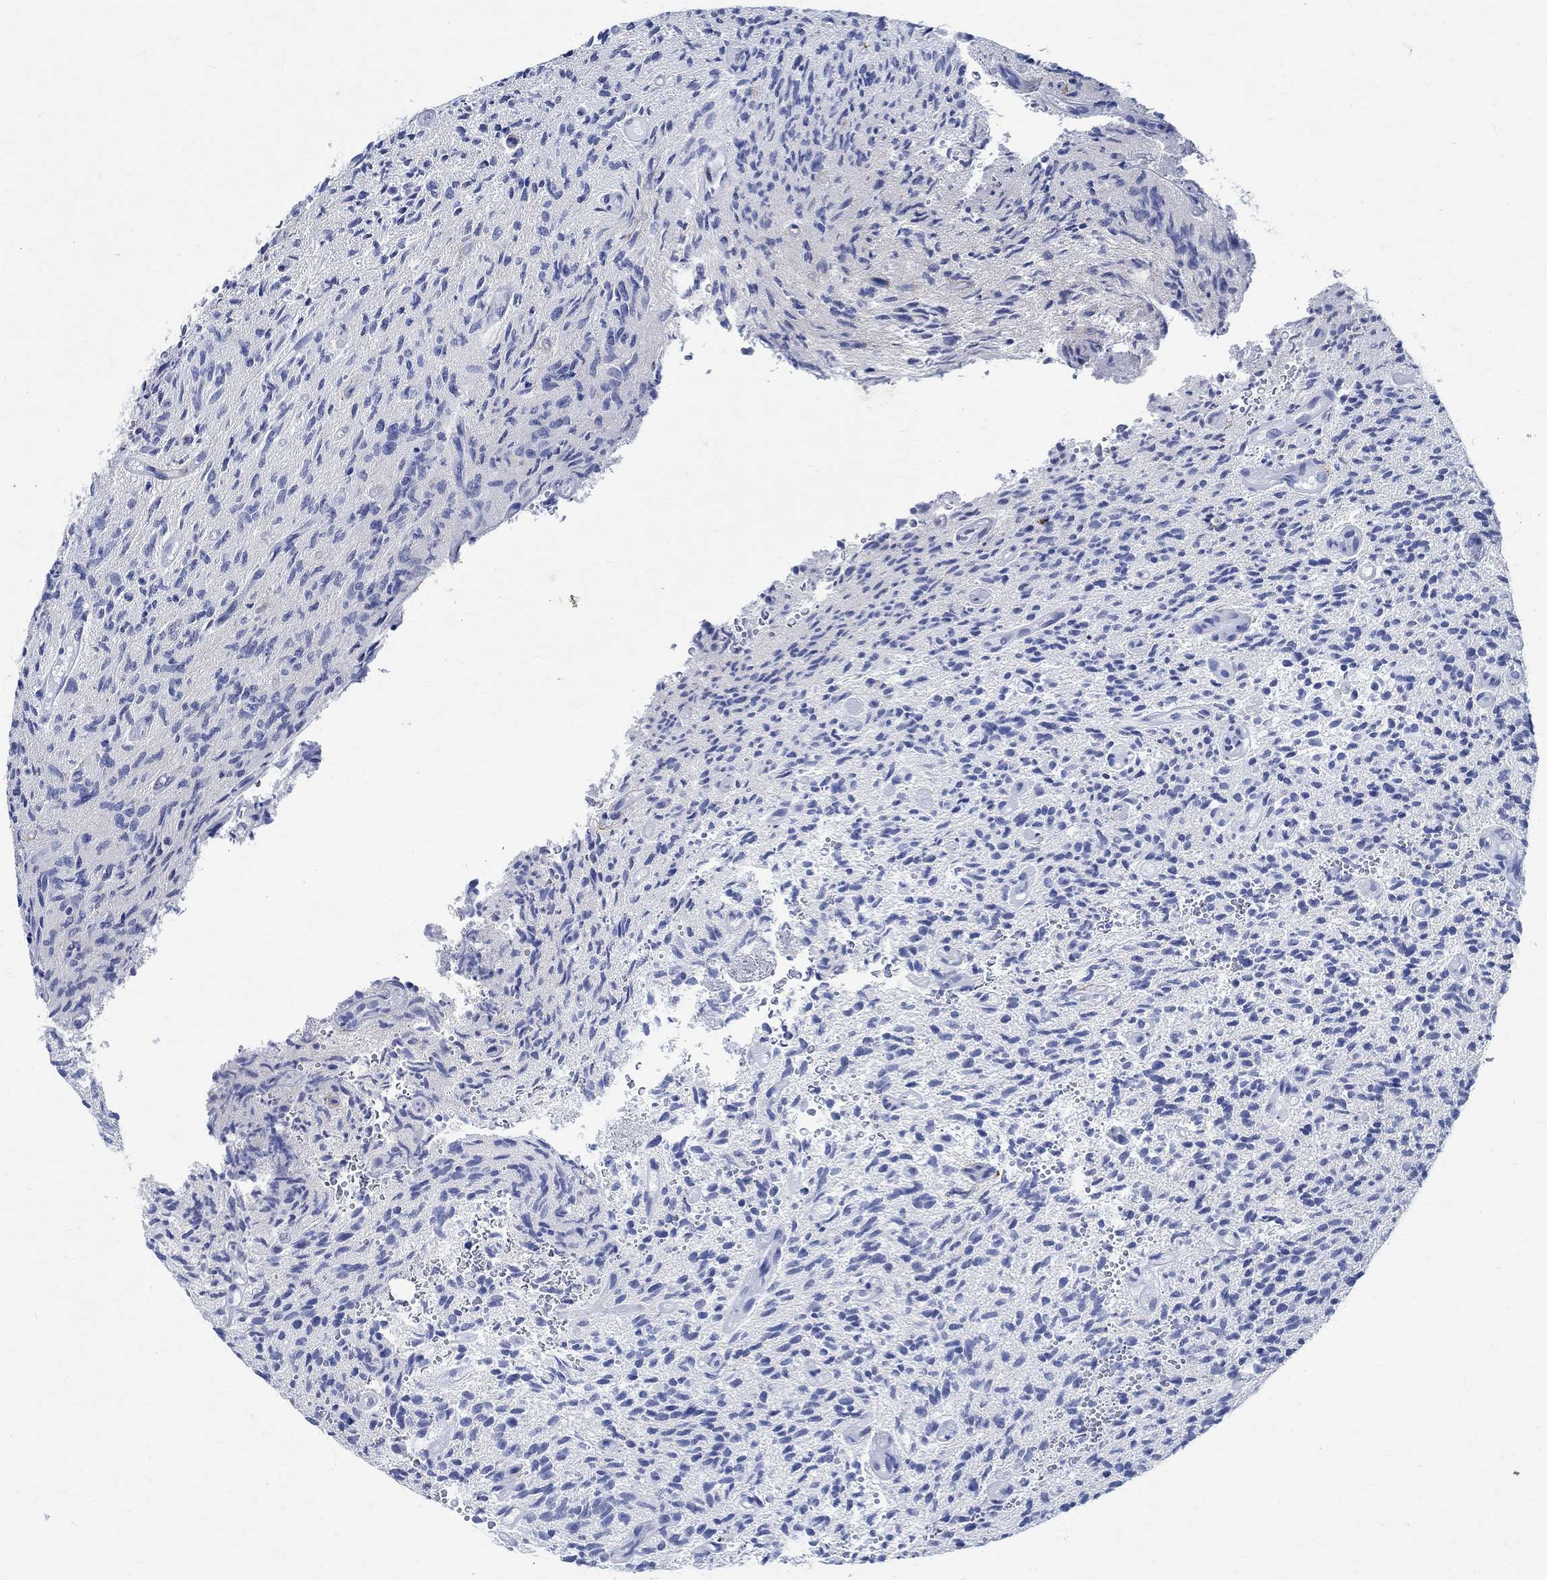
{"staining": {"intensity": "negative", "quantity": "none", "location": "none"}, "tissue": "glioma", "cell_type": "Tumor cells", "image_type": "cancer", "snomed": [{"axis": "morphology", "description": "Glioma, malignant, High grade"}, {"axis": "topography", "description": "Brain"}], "caption": "Immunohistochemical staining of glioma displays no significant expression in tumor cells.", "gene": "TMEM221", "patient": {"sex": "male", "age": 64}}